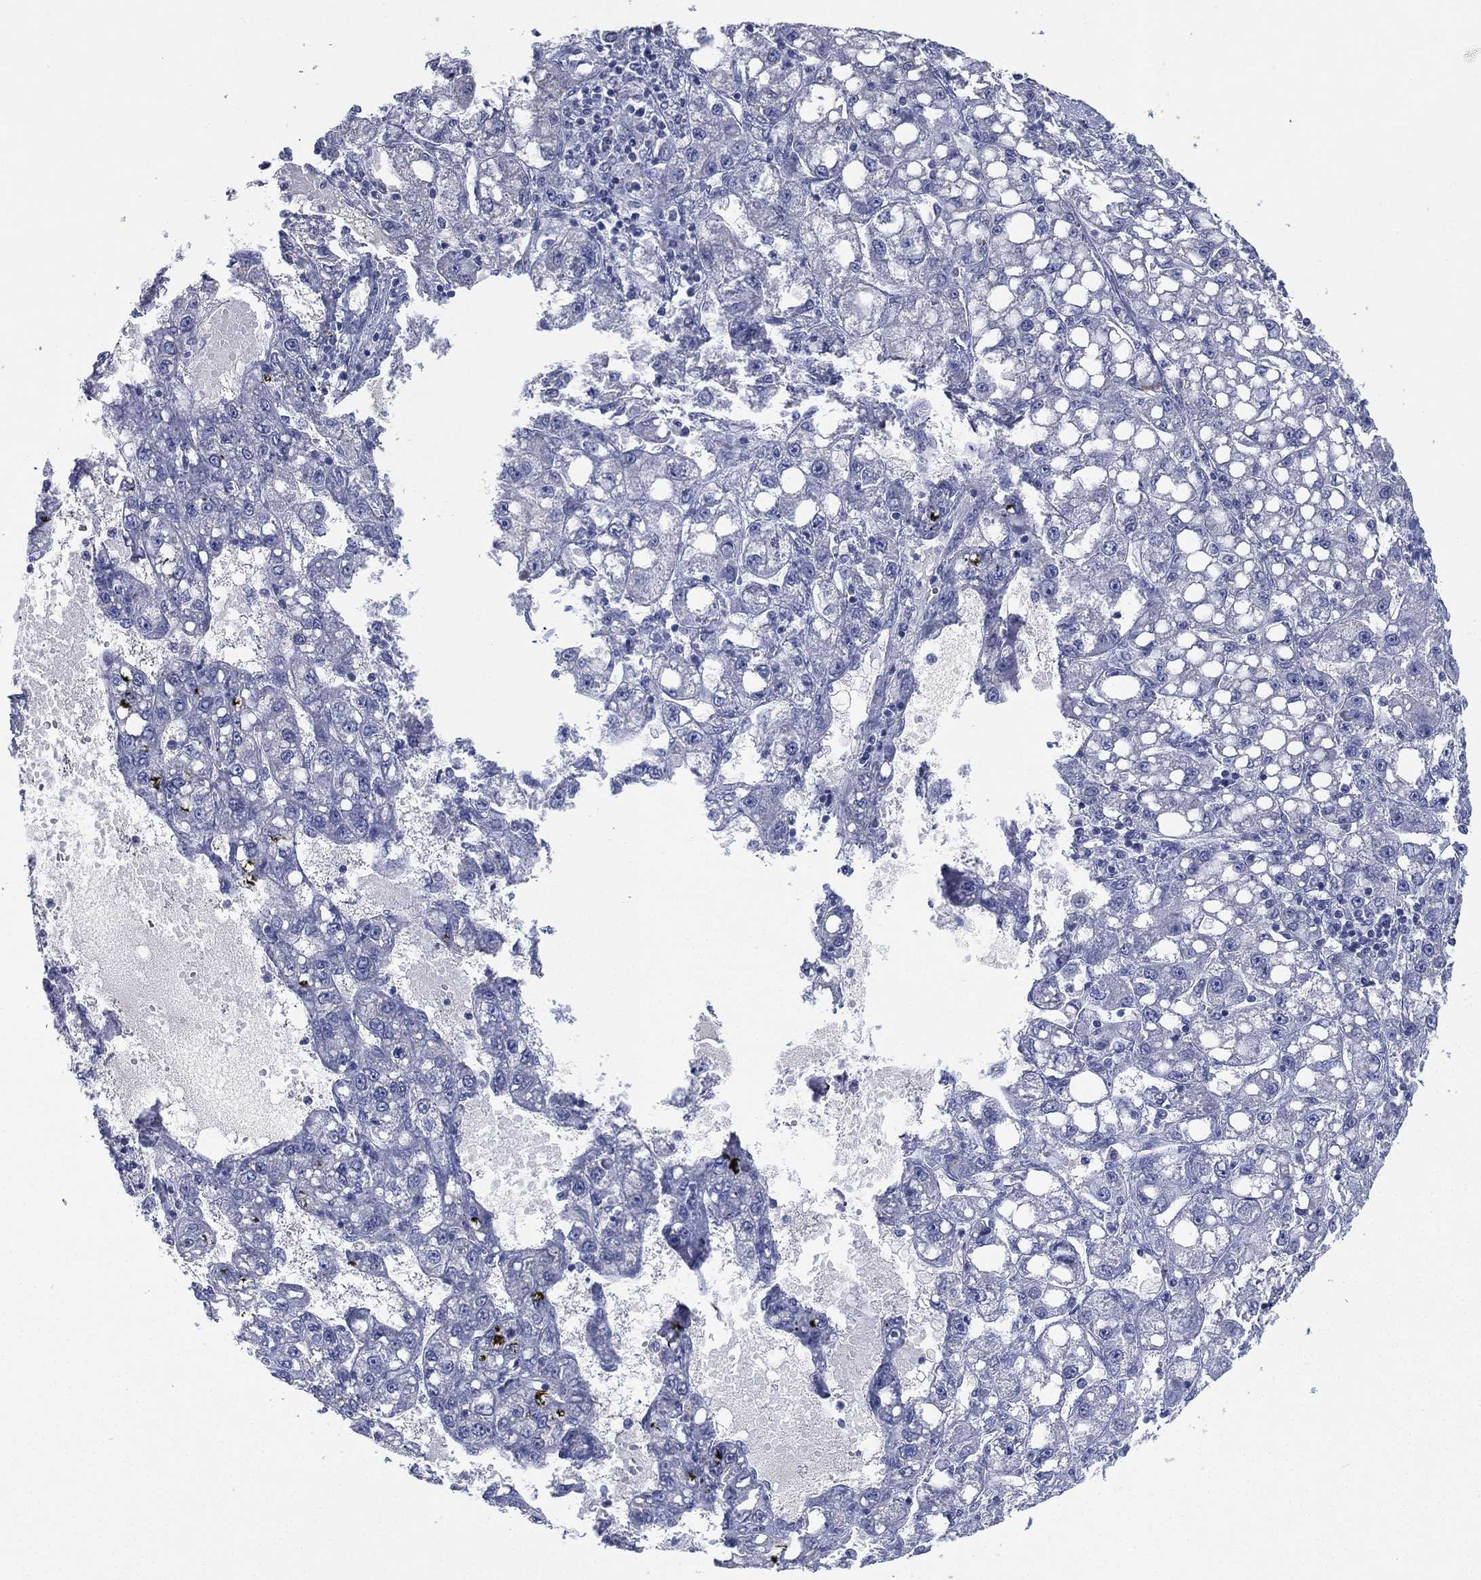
{"staining": {"intensity": "negative", "quantity": "none", "location": "none"}, "tissue": "liver cancer", "cell_type": "Tumor cells", "image_type": "cancer", "snomed": [{"axis": "morphology", "description": "Carcinoma, Hepatocellular, NOS"}, {"axis": "topography", "description": "Liver"}], "caption": "Liver cancer (hepatocellular carcinoma) was stained to show a protein in brown. There is no significant positivity in tumor cells. Nuclei are stained in blue.", "gene": "KRT35", "patient": {"sex": "female", "age": 65}}